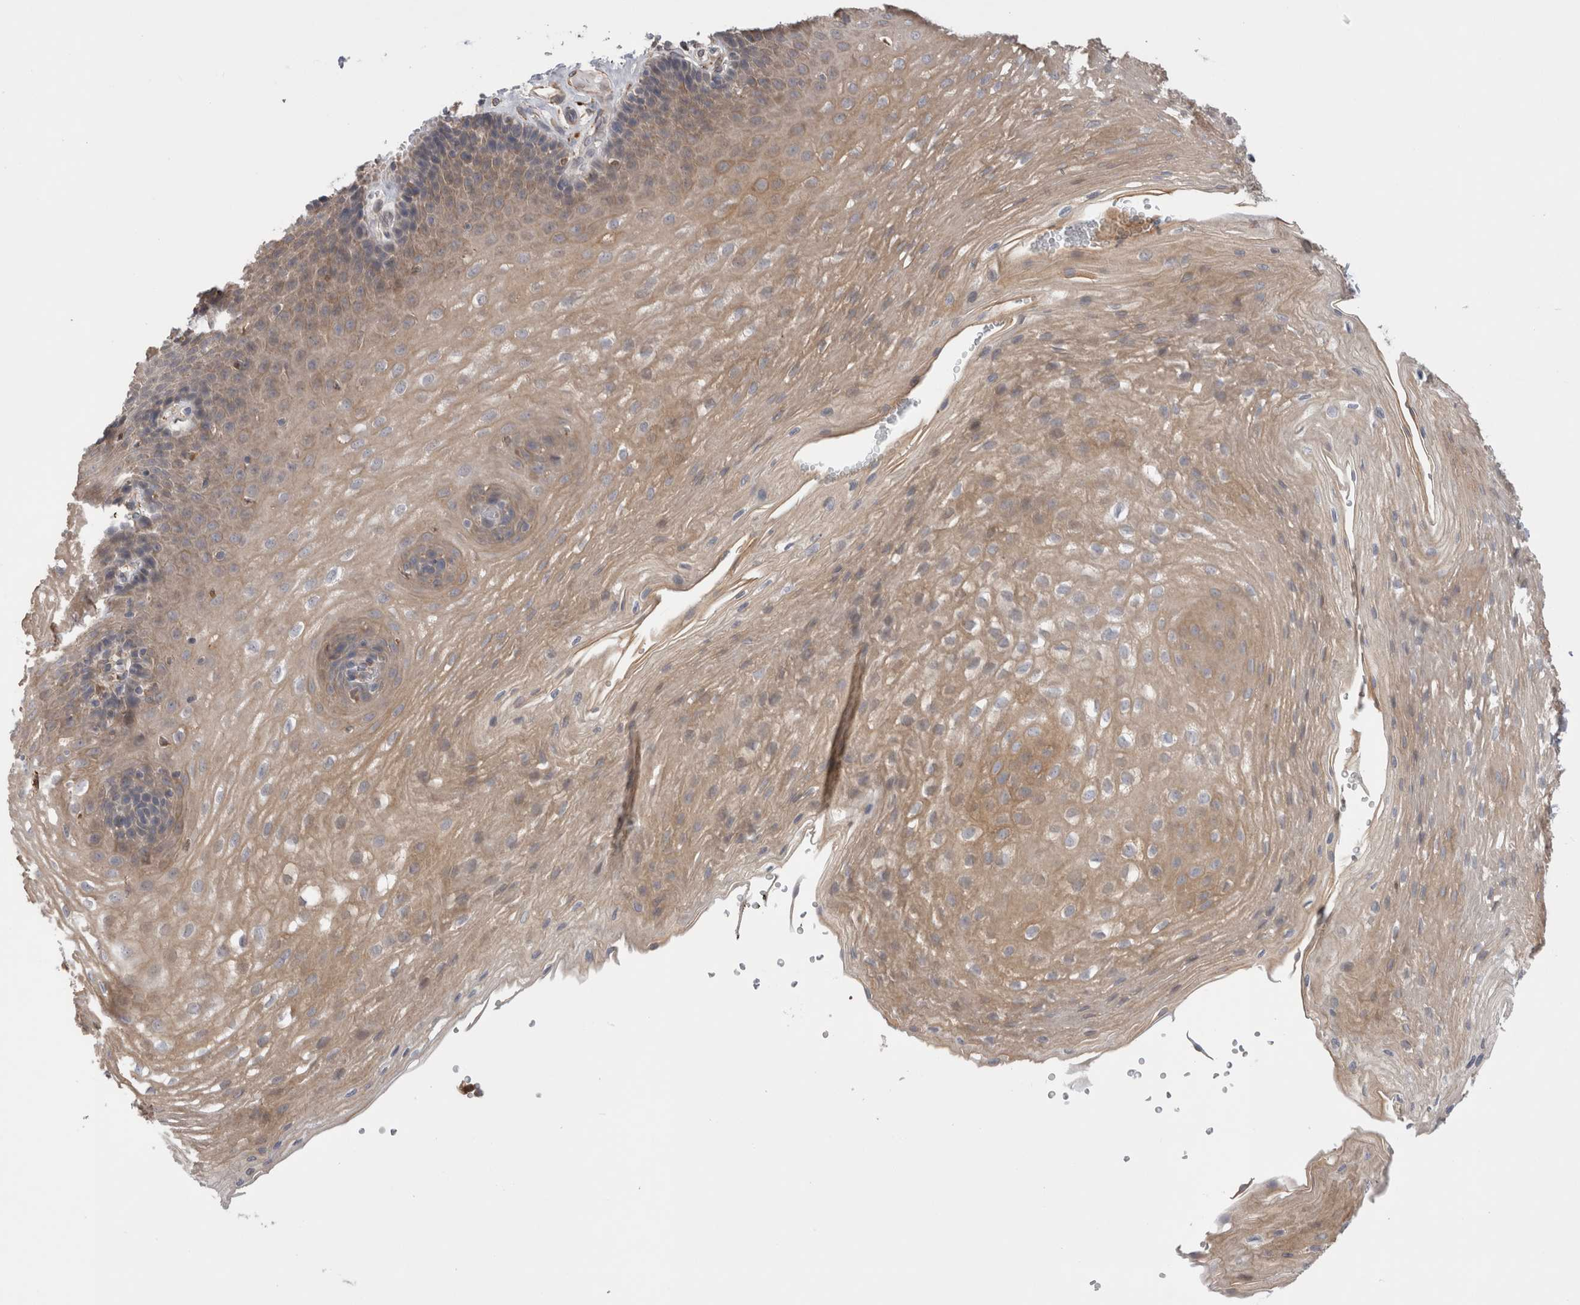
{"staining": {"intensity": "weak", "quantity": ">75%", "location": "cytoplasmic/membranous"}, "tissue": "esophagus", "cell_type": "Squamous epithelial cells", "image_type": "normal", "snomed": [{"axis": "morphology", "description": "Normal tissue, NOS"}, {"axis": "topography", "description": "Esophagus"}], "caption": "Squamous epithelial cells display low levels of weak cytoplasmic/membranous positivity in approximately >75% of cells in unremarkable esophagus. The protein is stained brown, and the nuclei are stained in blue (DAB IHC with brightfield microscopy, high magnification).", "gene": "SMAP2", "patient": {"sex": "female", "age": 66}}